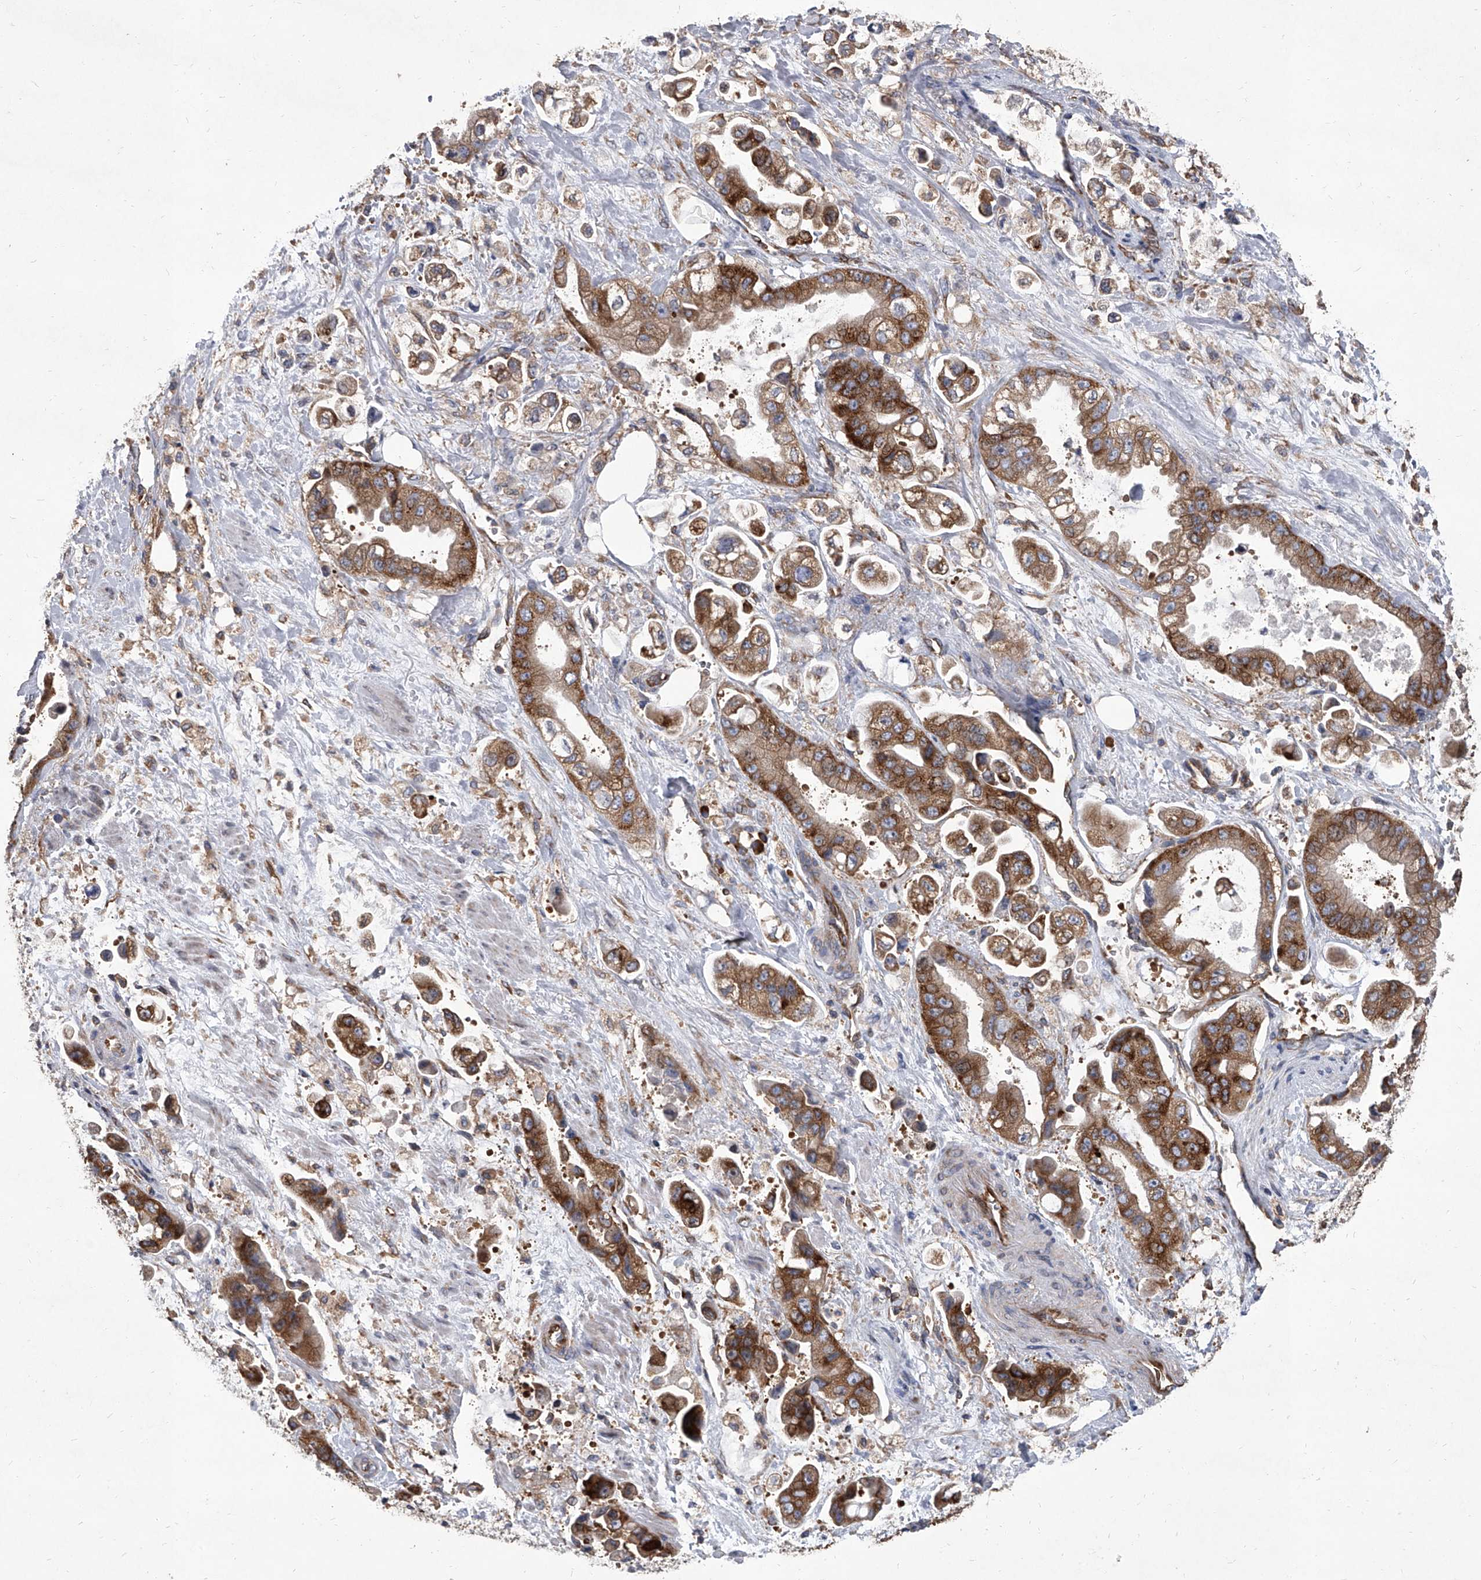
{"staining": {"intensity": "moderate", "quantity": ">75%", "location": "cytoplasmic/membranous"}, "tissue": "stomach cancer", "cell_type": "Tumor cells", "image_type": "cancer", "snomed": [{"axis": "morphology", "description": "Adenocarcinoma, NOS"}, {"axis": "topography", "description": "Stomach"}], "caption": "There is medium levels of moderate cytoplasmic/membranous positivity in tumor cells of stomach adenocarcinoma, as demonstrated by immunohistochemical staining (brown color).", "gene": "EIF2S2", "patient": {"sex": "male", "age": 62}}